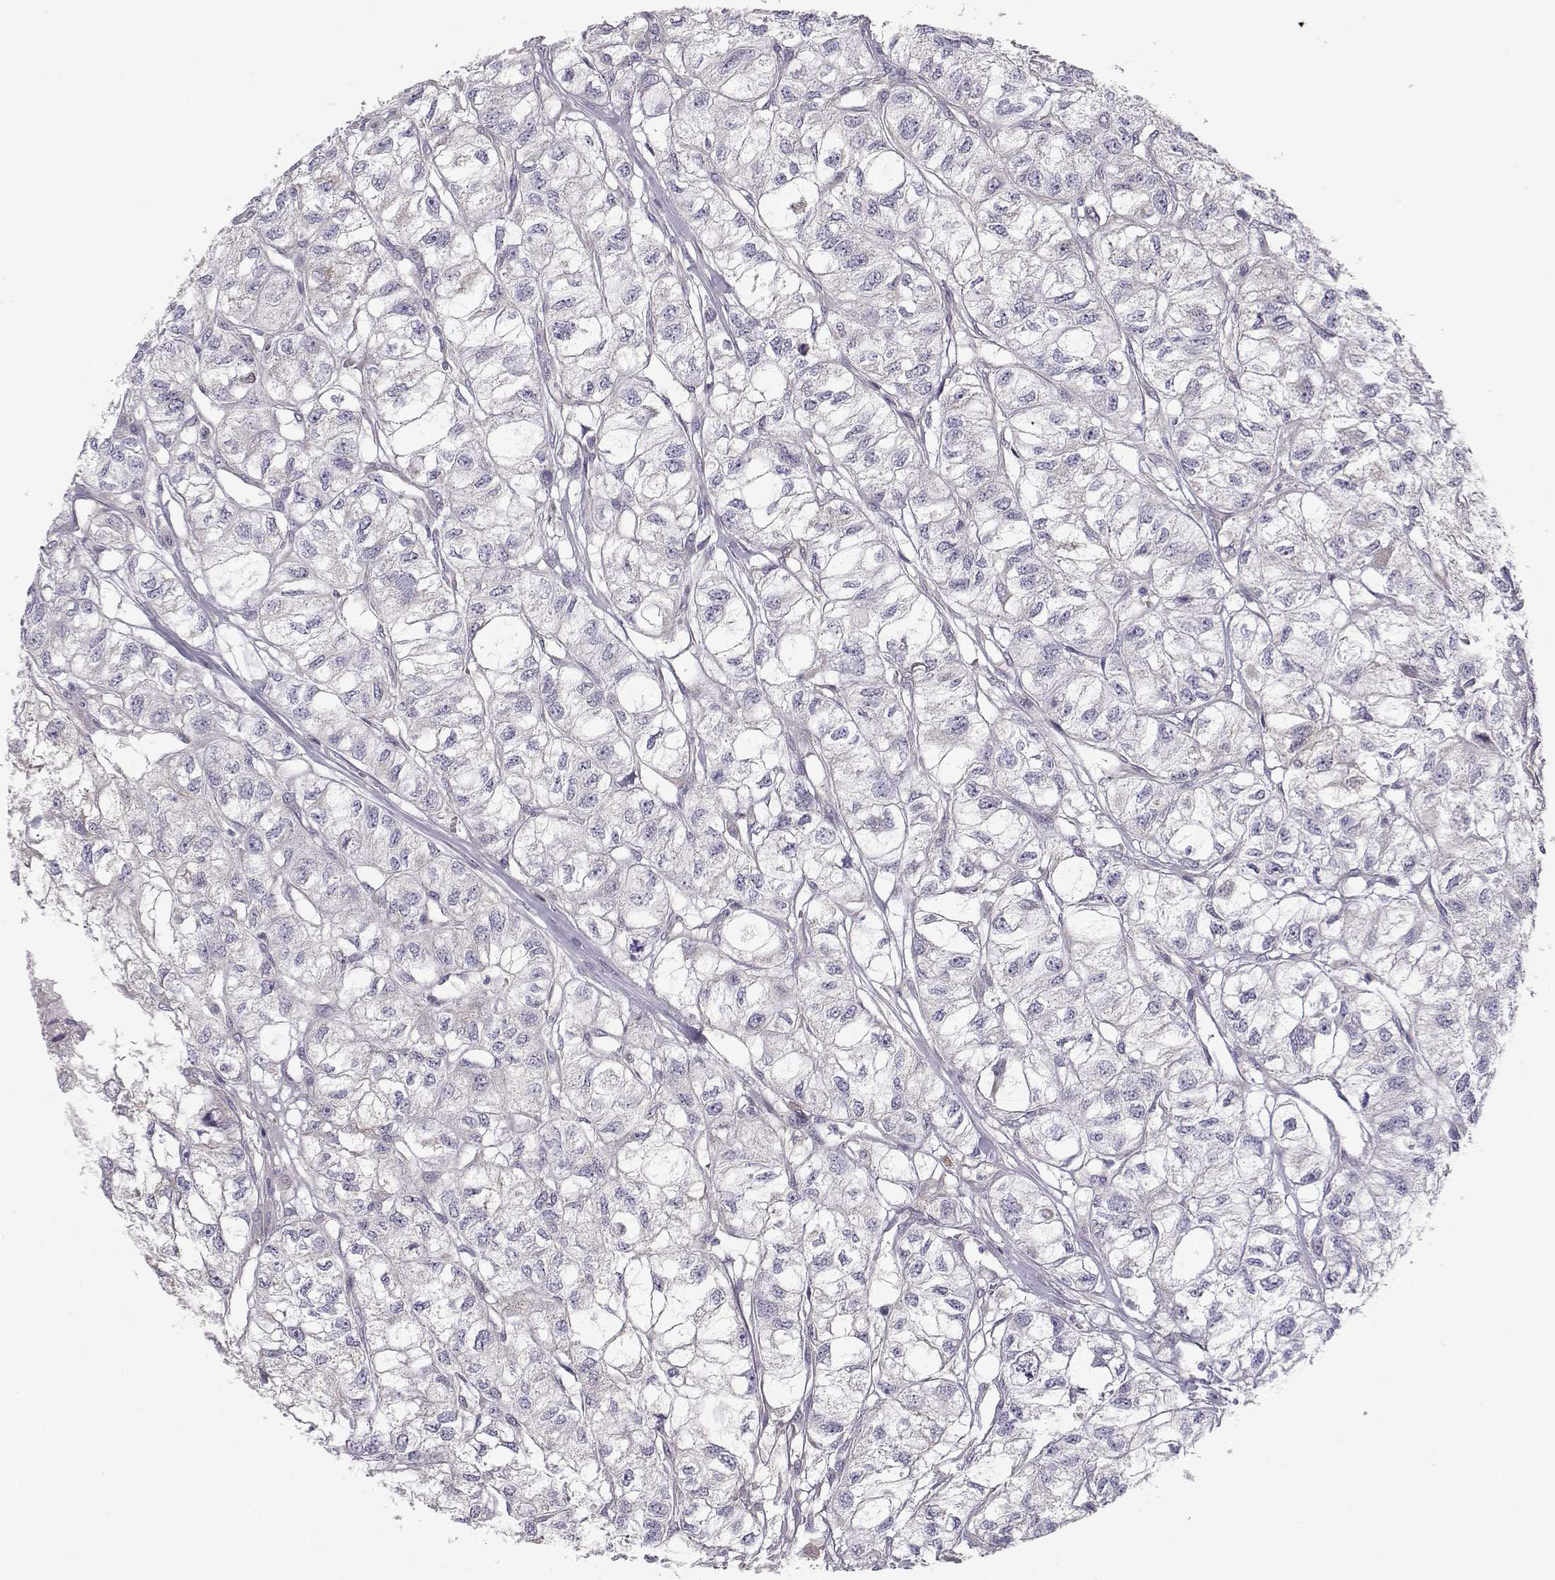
{"staining": {"intensity": "negative", "quantity": "none", "location": "none"}, "tissue": "renal cancer", "cell_type": "Tumor cells", "image_type": "cancer", "snomed": [{"axis": "morphology", "description": "Adenocarcinoma, NOS"}, {"axis": "topography", "description": "Kidney"}], "caption": "An IHC image of adenocarcinoma (renal) is shown. There is no staining in tumor cells of adenocarcinoma (renal). The staining was performed using DAB to visualize the protein expression in brown, while the nuclei were stained in blue with hematoxylin (Magnification: 20x).", "gene": "KCNMB4", "patient": {"sex": "male", "age": 56}}